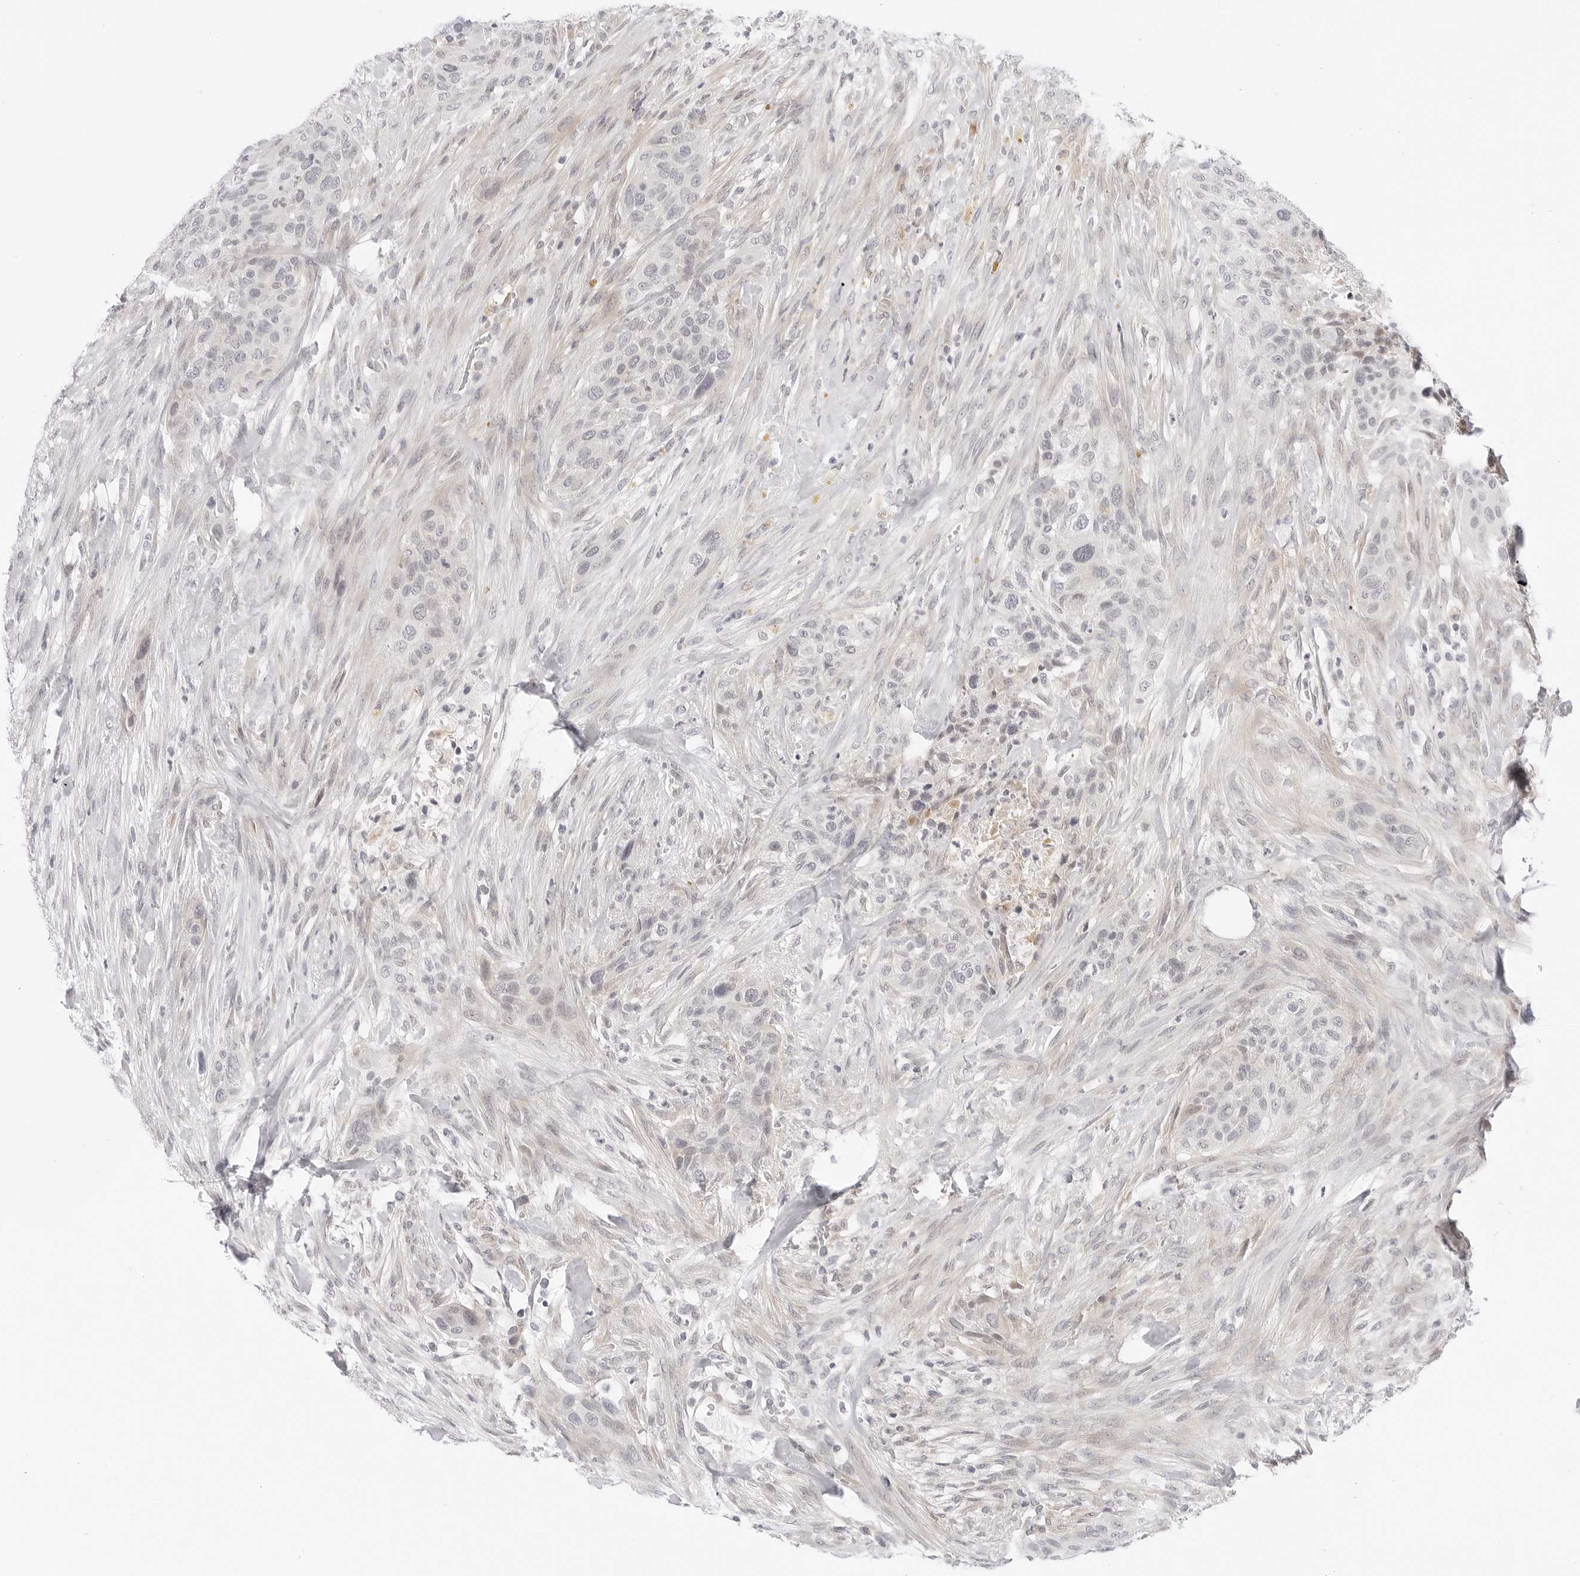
{"staining": {"intensity": "negative", "quantity": "none", "location": "none"}, "tissue": "urothelial cancer", "cell_type": "Tumor cells", "image_type": "cancer", "snomed": [{"axis": "morphology", "description": "Urothelial carcinoma, High grade"}, {"axis": "topography", "description": "Urinary bladder"}], "caption": "A photomicrograph of urothelial carcinoma (high-grade) stained for a protein demonstrates no brown staining in tumor cells.", "gene": "TCP1", "patient": {"sex": "male", "age": 35}}